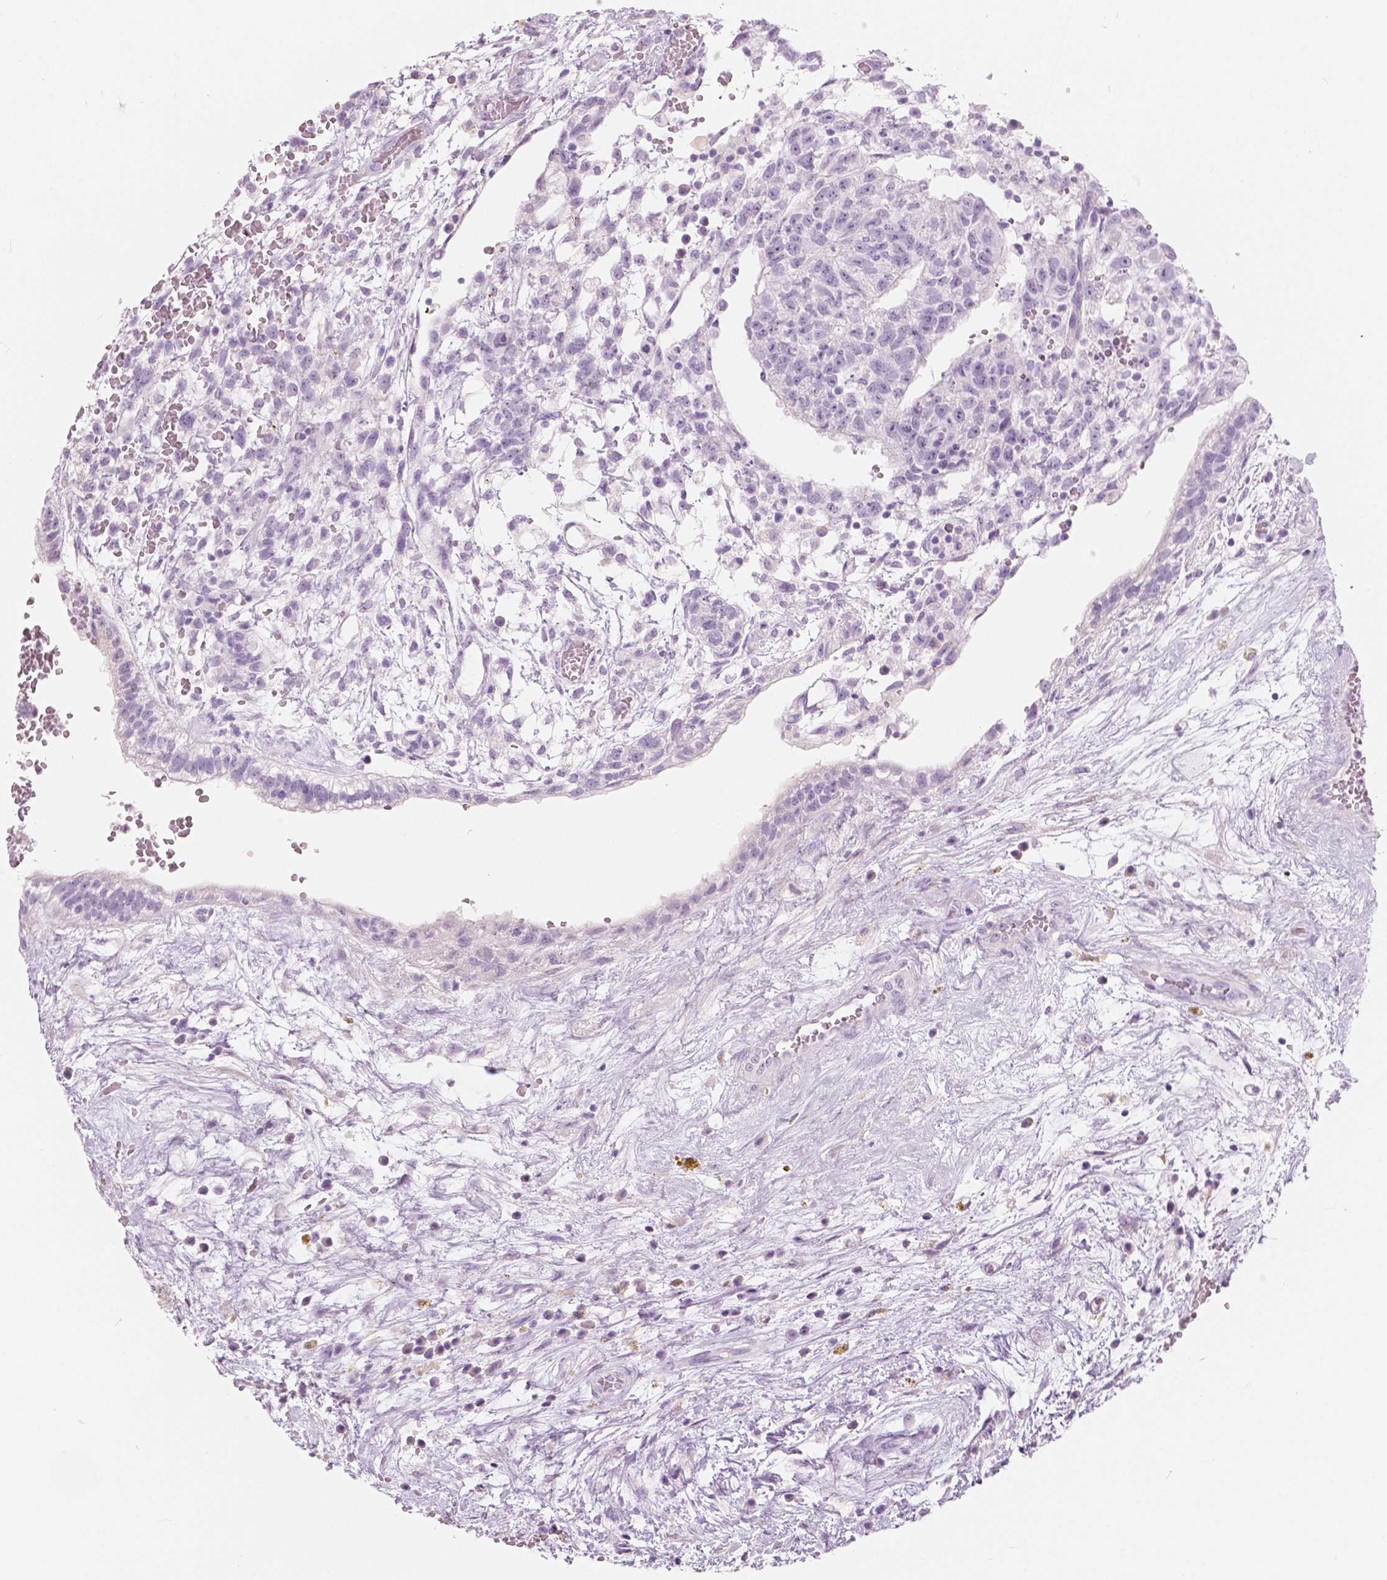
{"staining": {"intensity": "negative", "quantity": "none", "location": "none"}, "tissue": "testis cancer", "cell_type": "Tumor cells", "image_type": "cancer", "snomed": [{"axis": "morphology", "description": "Normal tissue, NOS"}, {"axis": "morphology", "description": "Carcinoma, Embryonal, NOS"}, {"axis": "topography", "description": "Testis"}], "caption": "This photomicrograph is of embryonal carcinoma (testis) stained with immunohistochemistry to label a protein in brown with the nuclei are counter-stained blue. There is no staining in tumor cells.", "gene": "A4GNT", "patient": {"sex": "male", "age": 32}}